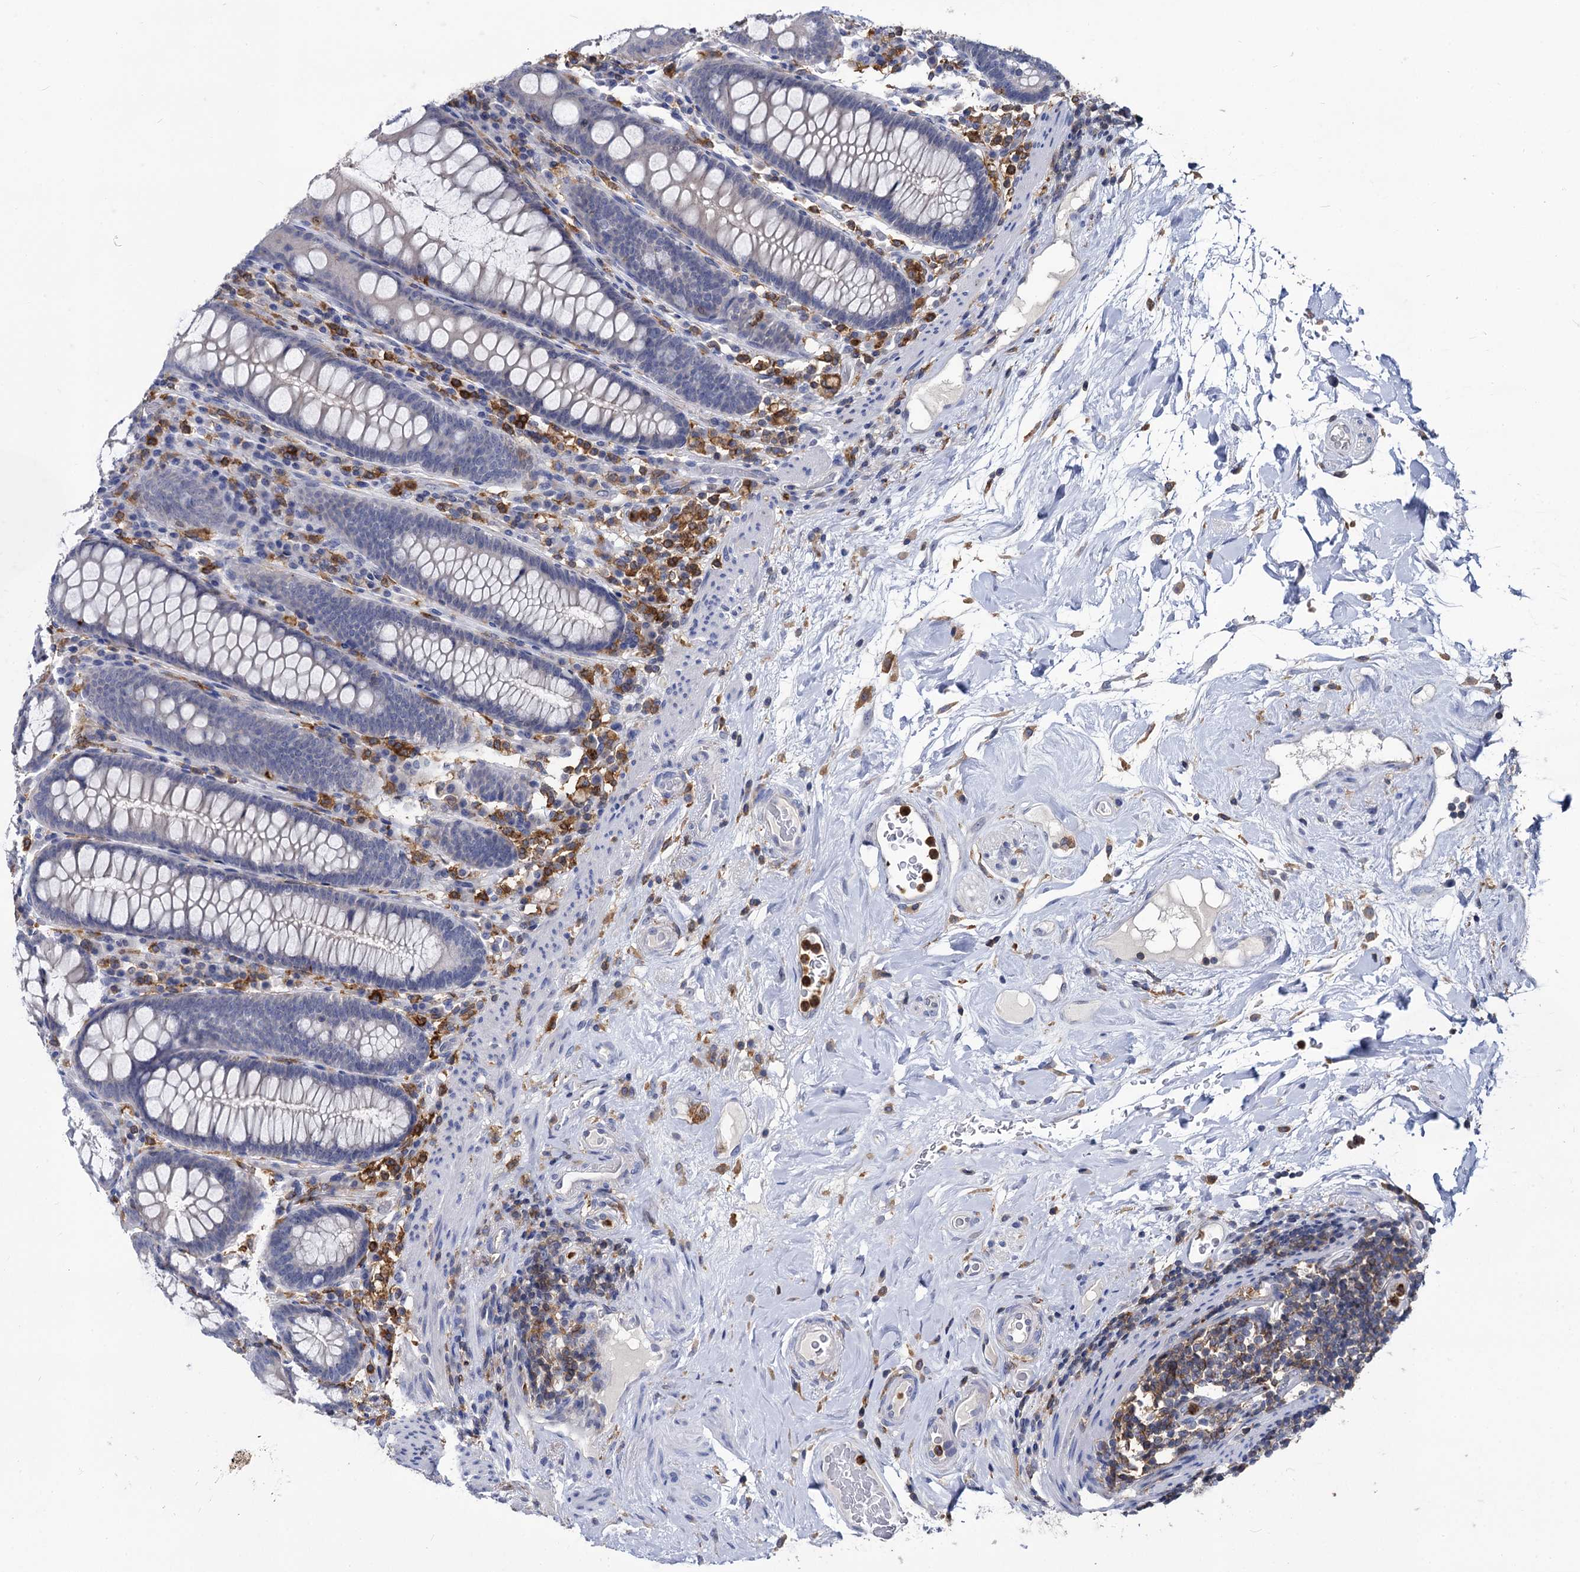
{"staining": {"intensity": "negative", "quantity": "none", "location": "none"}, "tissue": "colon", "cell_type": "Endothelial cells", "image_type": "normal", "snomed": [{"axis": "morphology", "description": "Normal tissue, NOS"}, {"axis": "topography", "description": "Colon"}], "caption": "High magnification brightfield microscopy of normal colon stained with DAB (brown) and counterstained with hematoxylin (blue): endothelial cells show no significant expression. Nuclei are stained in blue.", "gene": "RHOG", "patient": {"sex": "female", "age": 79}}